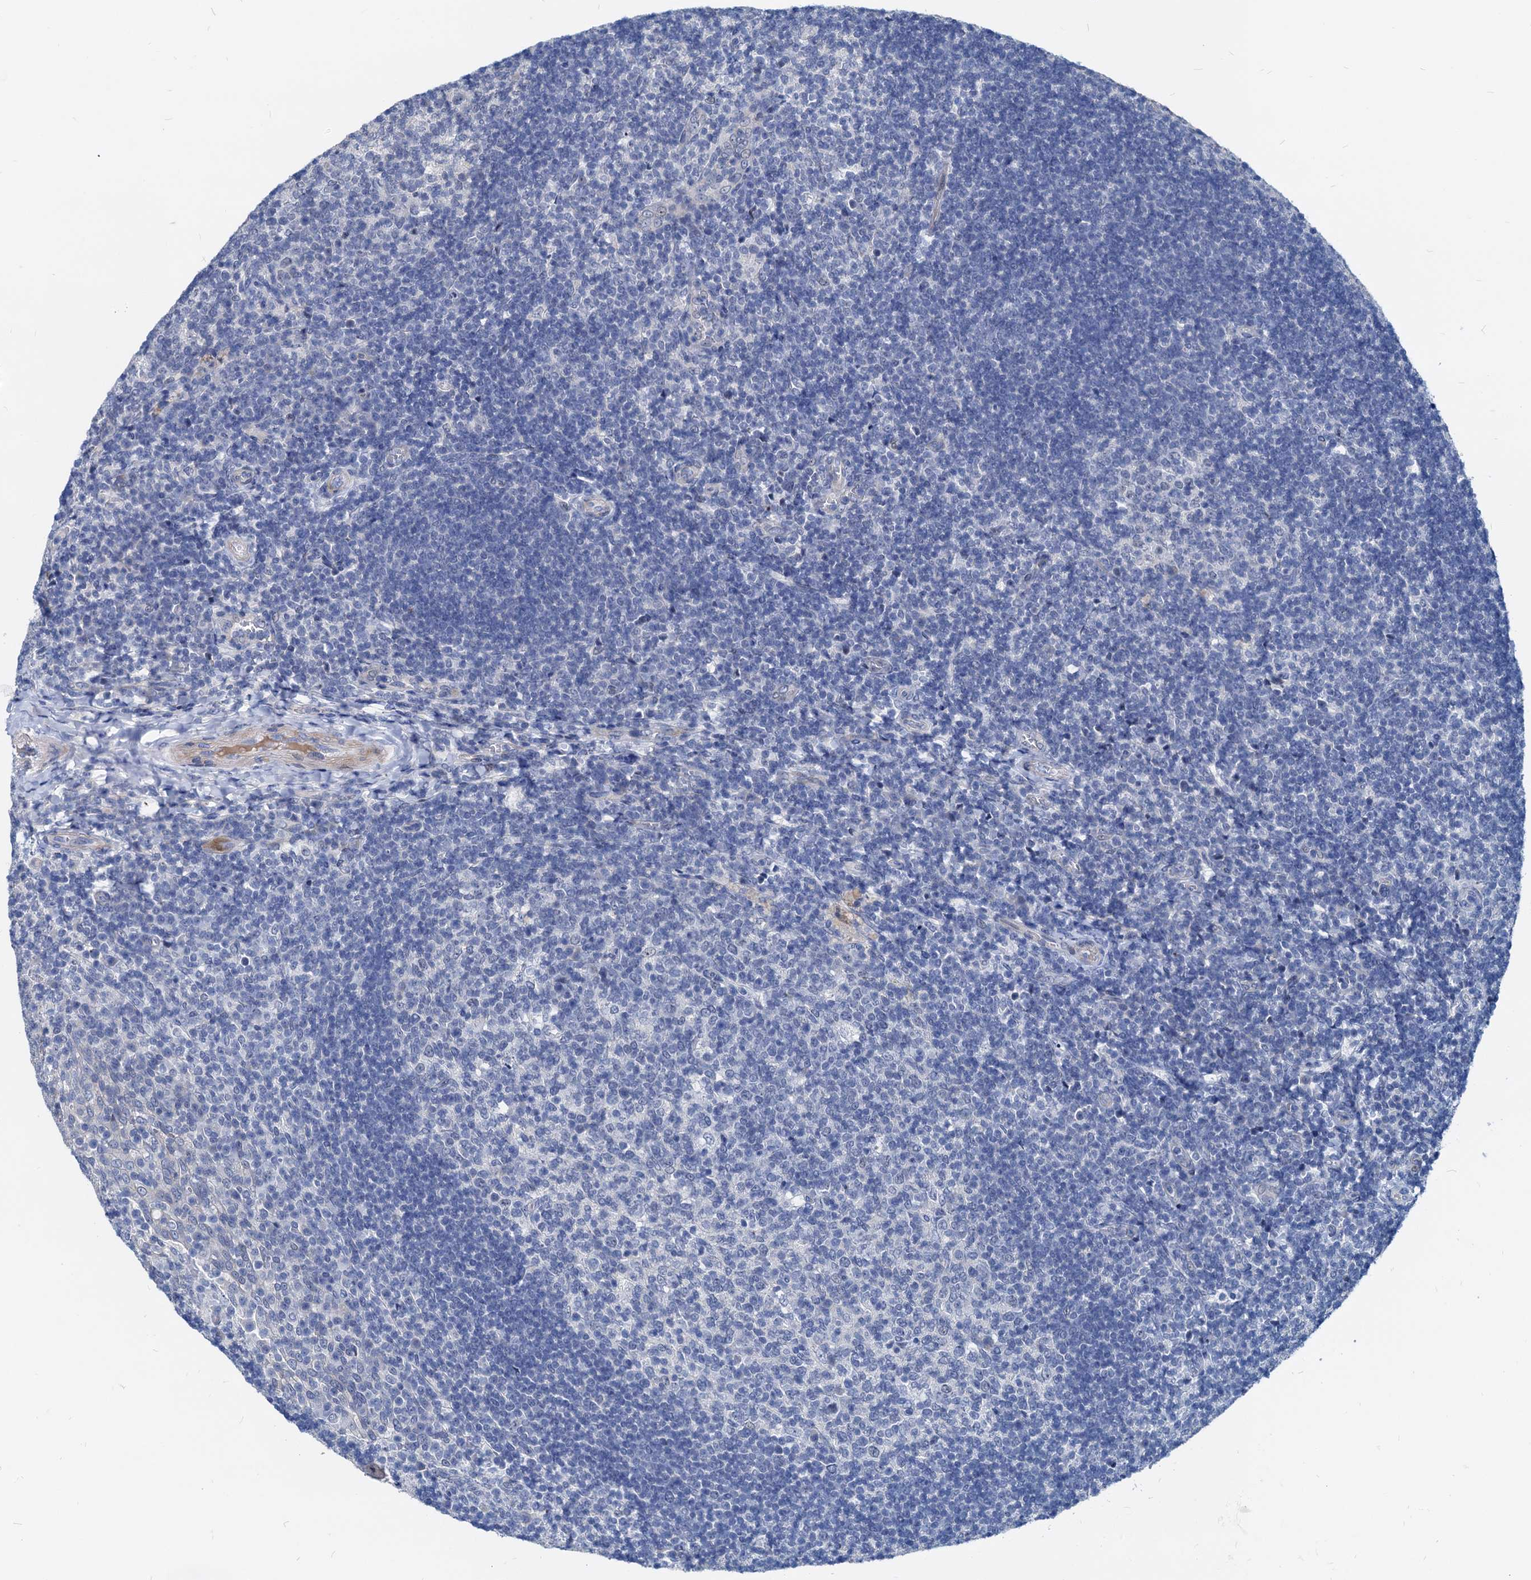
{"staining": {"intensity": "negative", "quantity": "none", "location": "none"}, "tissue": "tonsil", "cell_type": "Germinal center cells", "image_type": "normal", "snomed": [{"axis": "morphology", "description": "Normal tissue, NOS"}, {"axis": "topography", "description": "Tonsil"}], "caption": "Tonsil was stained to show a protein in brown. There is no significant staining in germinal center cells. (DAB (3,3'-diaminobenzidine) IHC with hematoxylin counter stain).", "gene": "HSF2", "patient": {"sex": "female", "age": 10}}